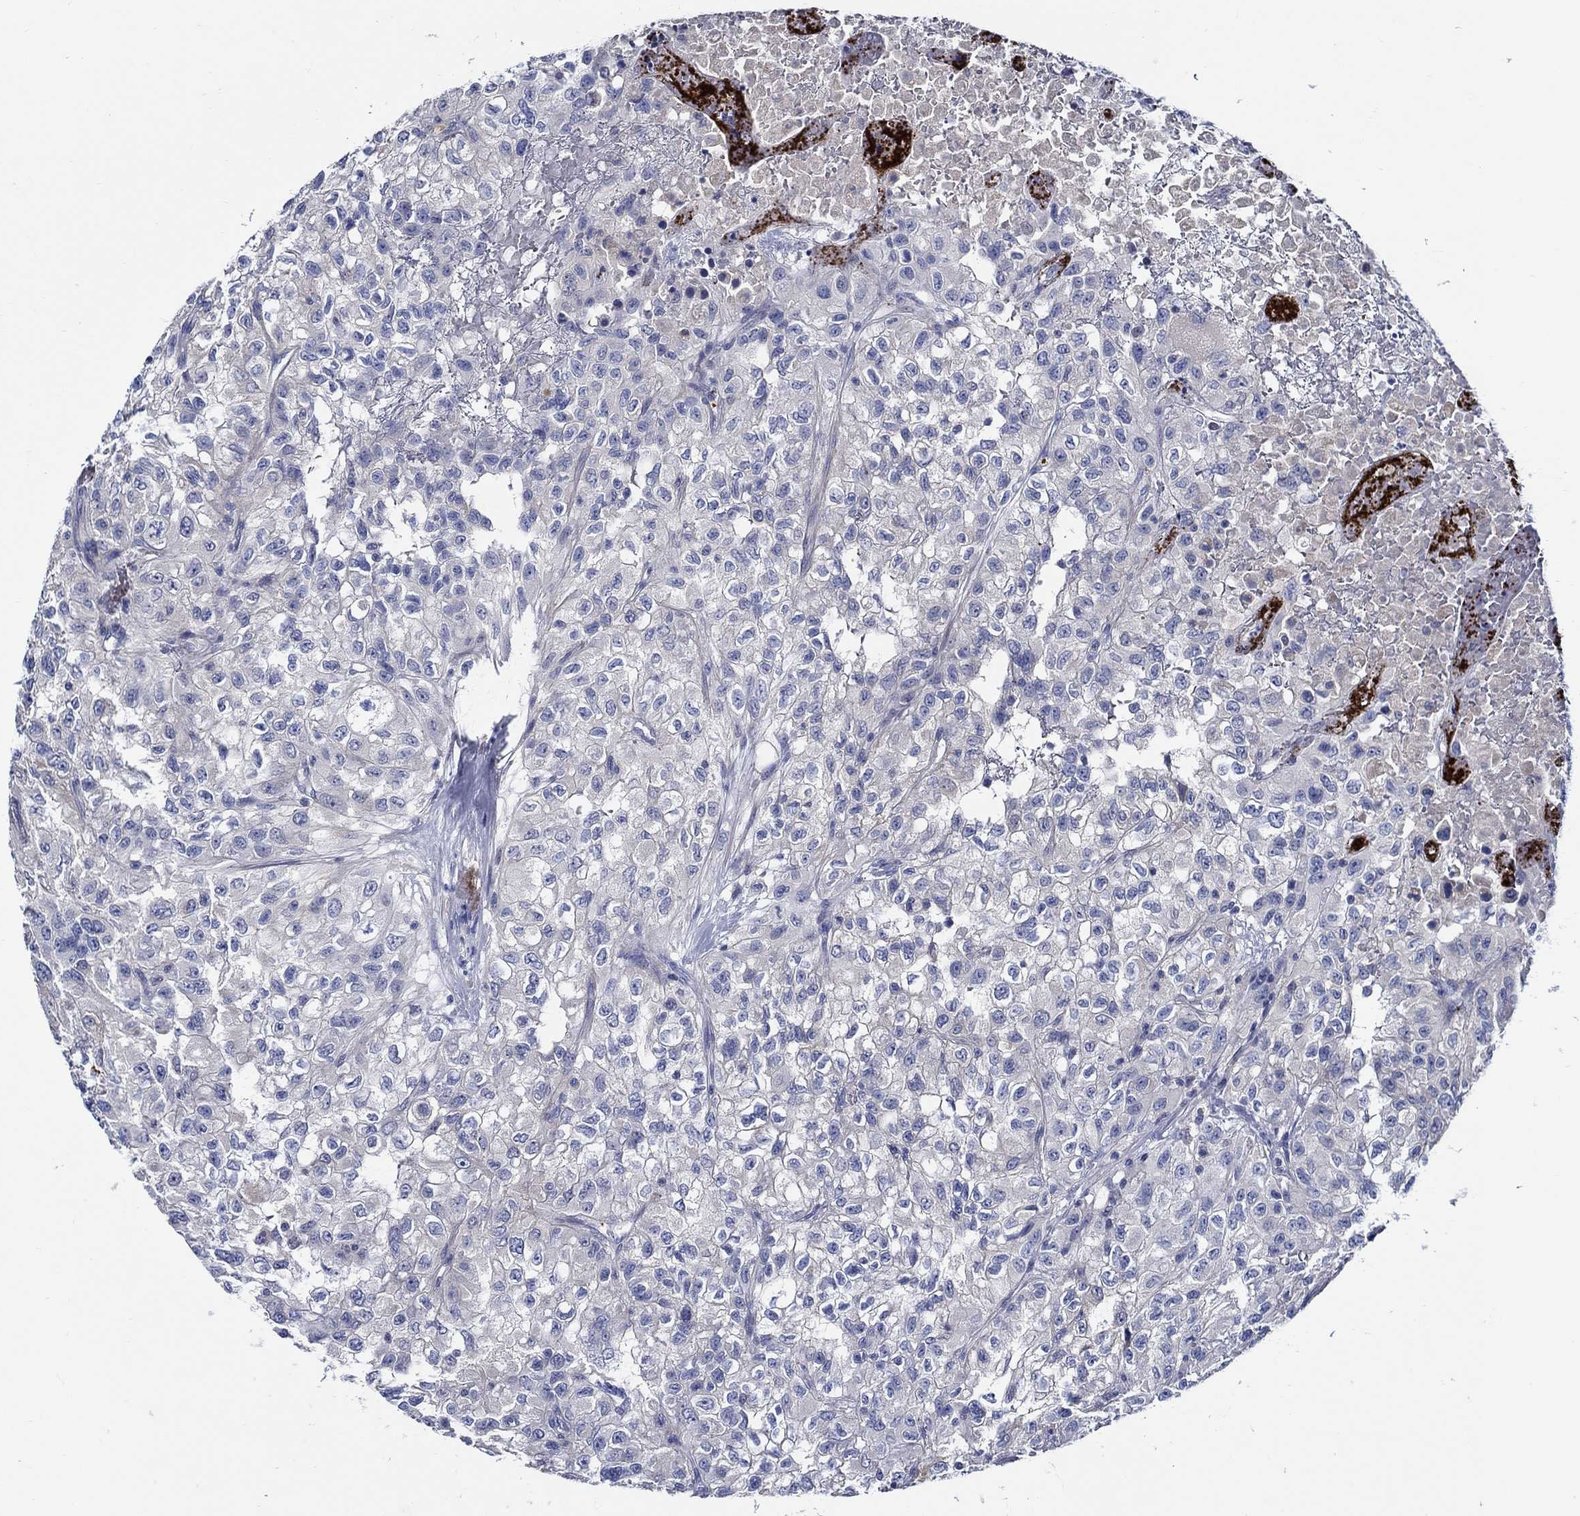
{"staining": {"intensity": "negative", "quantity": "none", "location": "none"}, "tissue": "renal cancer", "cell_type": "Tumor cells", "image_type": "cancer", "snomed": [{"axis": "morphology", "description": "Adenocarcinoma, NOS"}, {"axis": "topography", "description": "Kidney"}], "caption": "IHC histopathology image of renal cancer (adenocarcinoma) stained for a protein (brown), which displays no staining in tumor cells.", "gene": "ALOX12", "patient": {"sex": "male", "age": 64}}